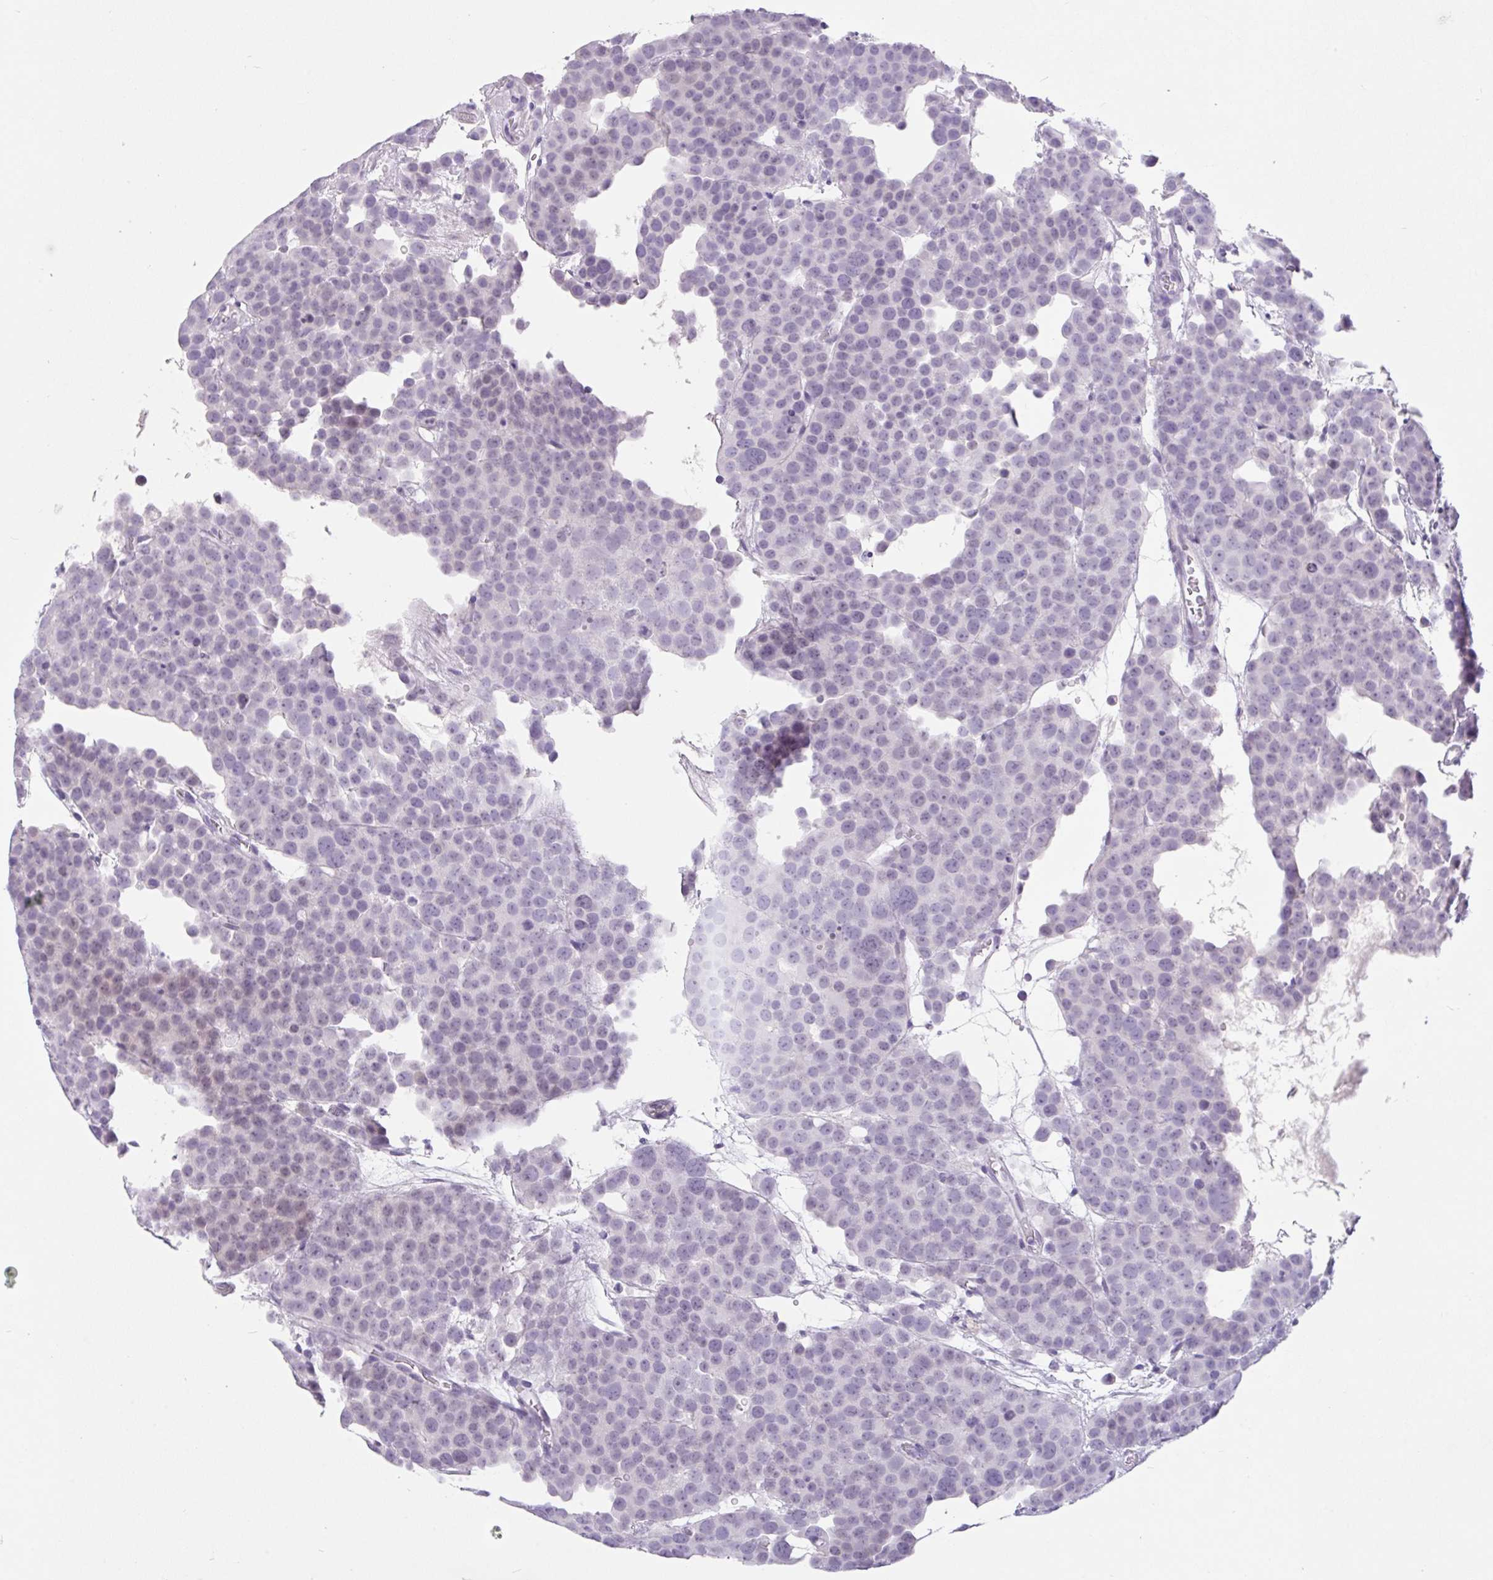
{"staining": {"intensity": "weak", "quantity": "<25%", "location": "nuclear"}, "tissue": "testis cancer", "cell_type": "Tumor cells", "image_type": "cancer", "snomed": [{"axis": "morphology", "description": "Seminoma, NOS"}, {"axis": "topography", "description": "Testis"}], "caption": "This micrograph is of seminoma (testis) stained with IHC to label a protein in brown with the nuclei are counter-stained blue. There is no expression in tumor cells. (DAB immunohistochemistry (IHC), high magnification).", "gene": "CTSE", "patient": {"sex": "male", "age": 71}}